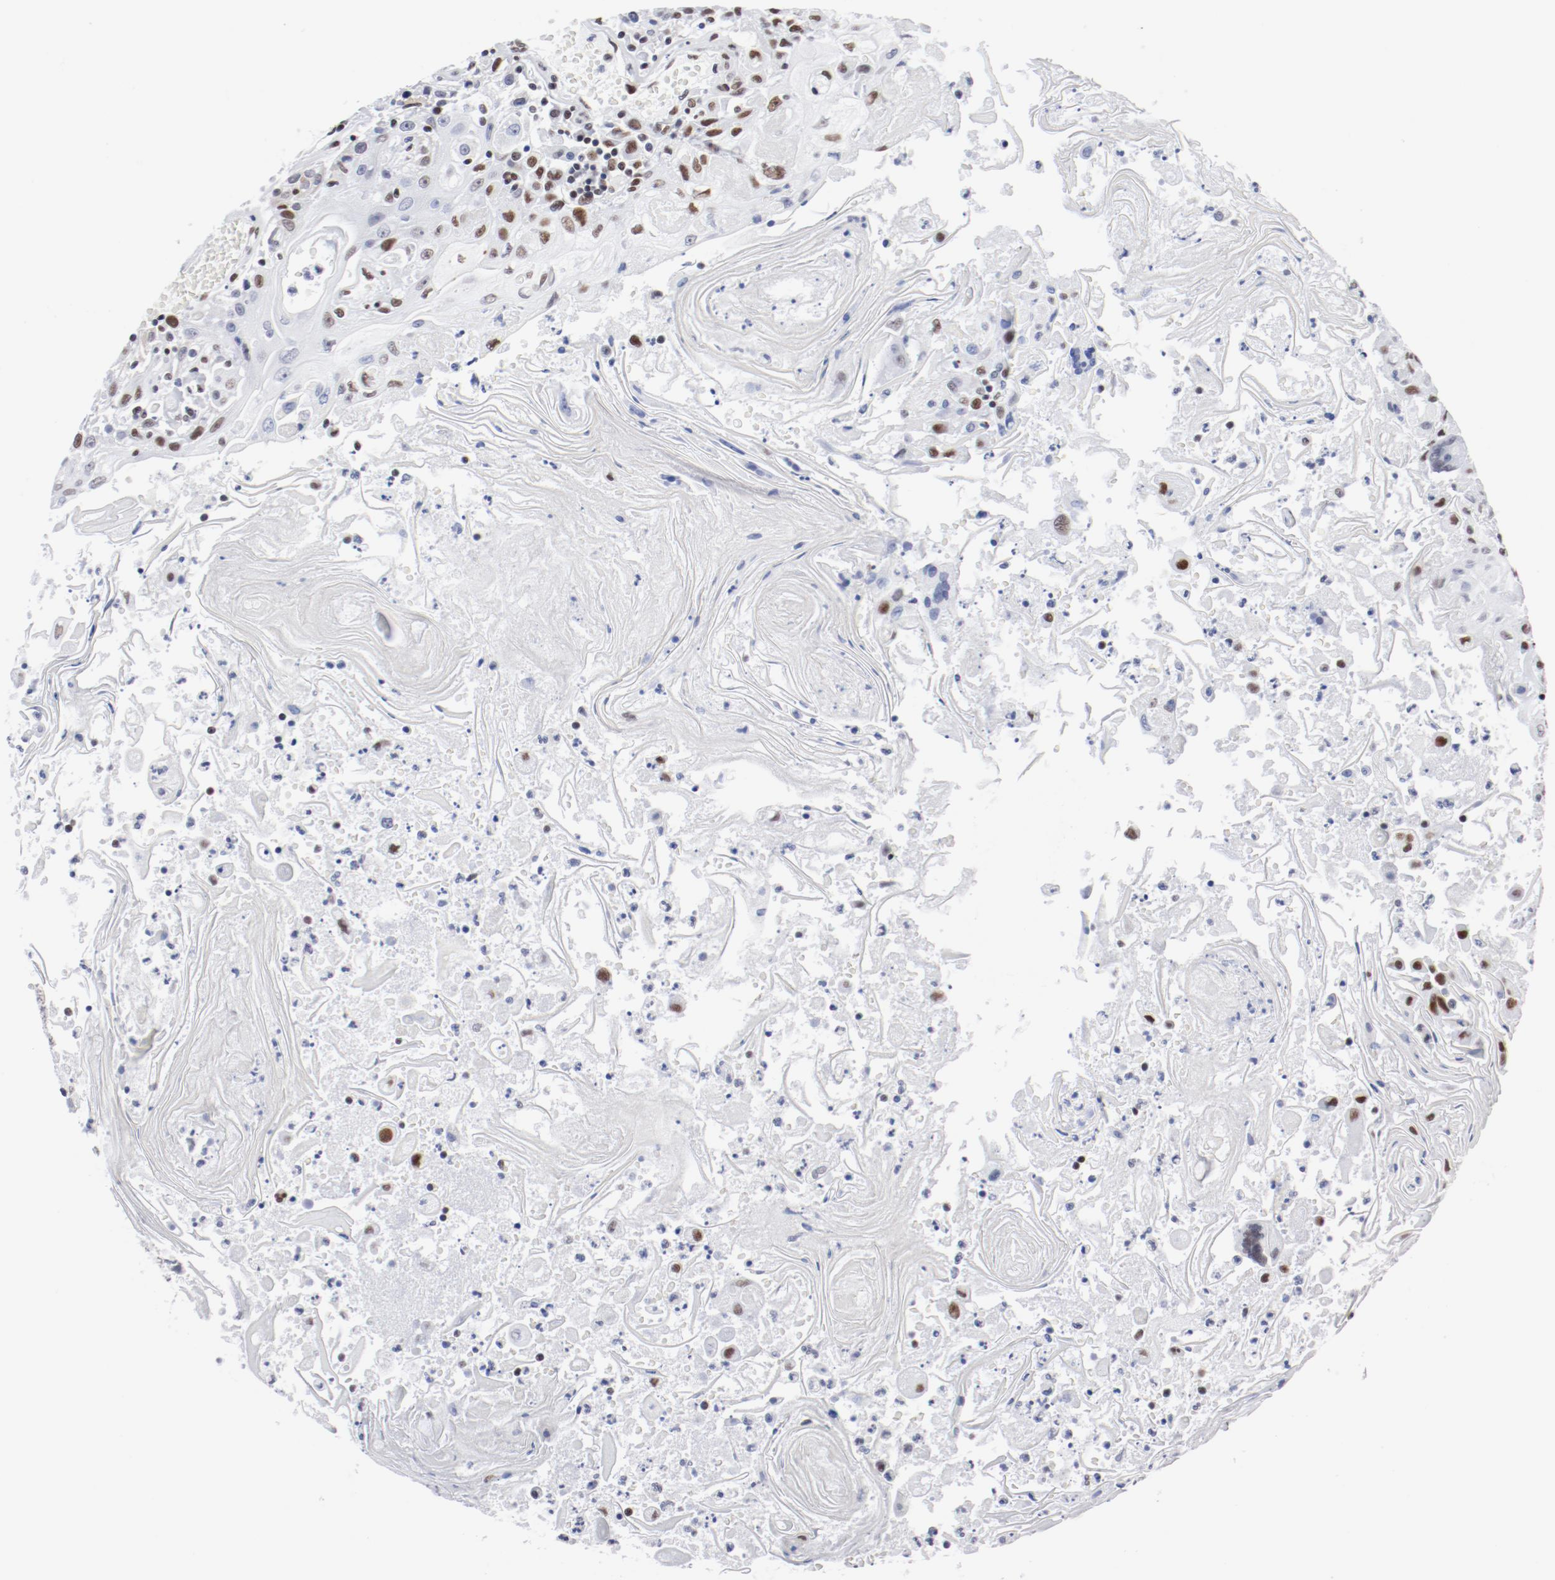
{"staining": {"intensity": "moderate", "quantity": "<25%", "location": "nuclear"}, "tissue": "head and neck cancer", "cell_type": "Tumor cells", "image_type": "cancer", "snomed": [{"axis": "morphology", "description": "Squamous cell carcinoma, NOS"}, {"axis": "topography", "description": "Oral tissue"}, {"axis": "topography", "description": "Head-Neck"}], "caption": "Head and neck cancer stained for a protein shows moderate nuclear positivity in tumor cells.", "gene": "ATF2", "patient": {"sex": "female", "age": 76}}